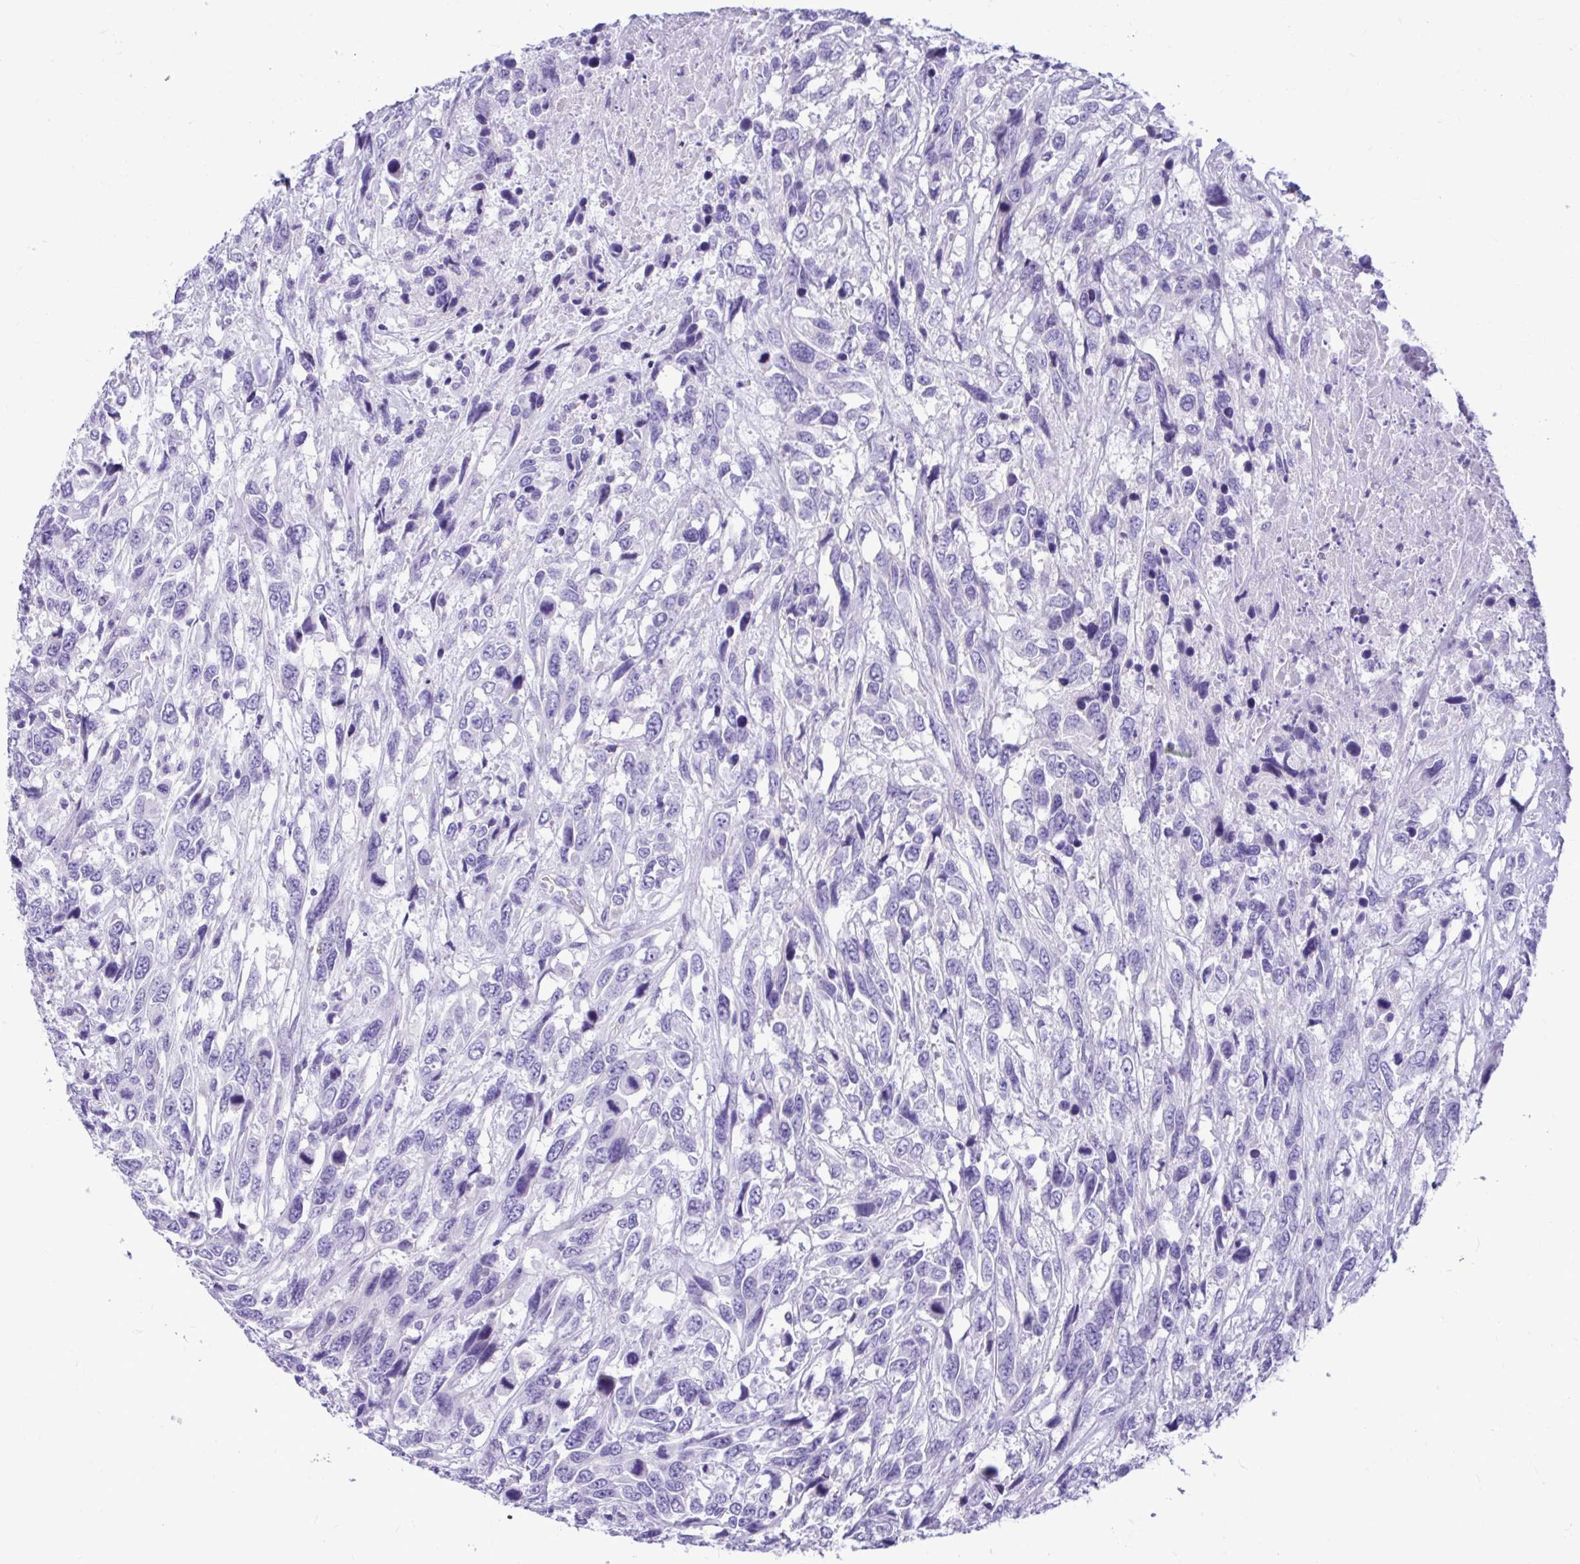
{"staining": {"intensity": "negative", "quantity": "none", "location": "none"}, "tissue": "urothelial cancer", "cell_type": "Tumor cells", "image_type": "cancer", "snomed": [{"axis": "morphology", "description": "Urothelial carcinoma, High grade"}, {"axis": "topography", "description": "Urinary bladder"}], "caption": "A high-resolution micrograph shows IHC staining of high-grade urothelial carcinoma, which reveals no significant positivity in tumor cells.", "gene": "ABCG2", "patient": {"sex": "female", "age": 70}}